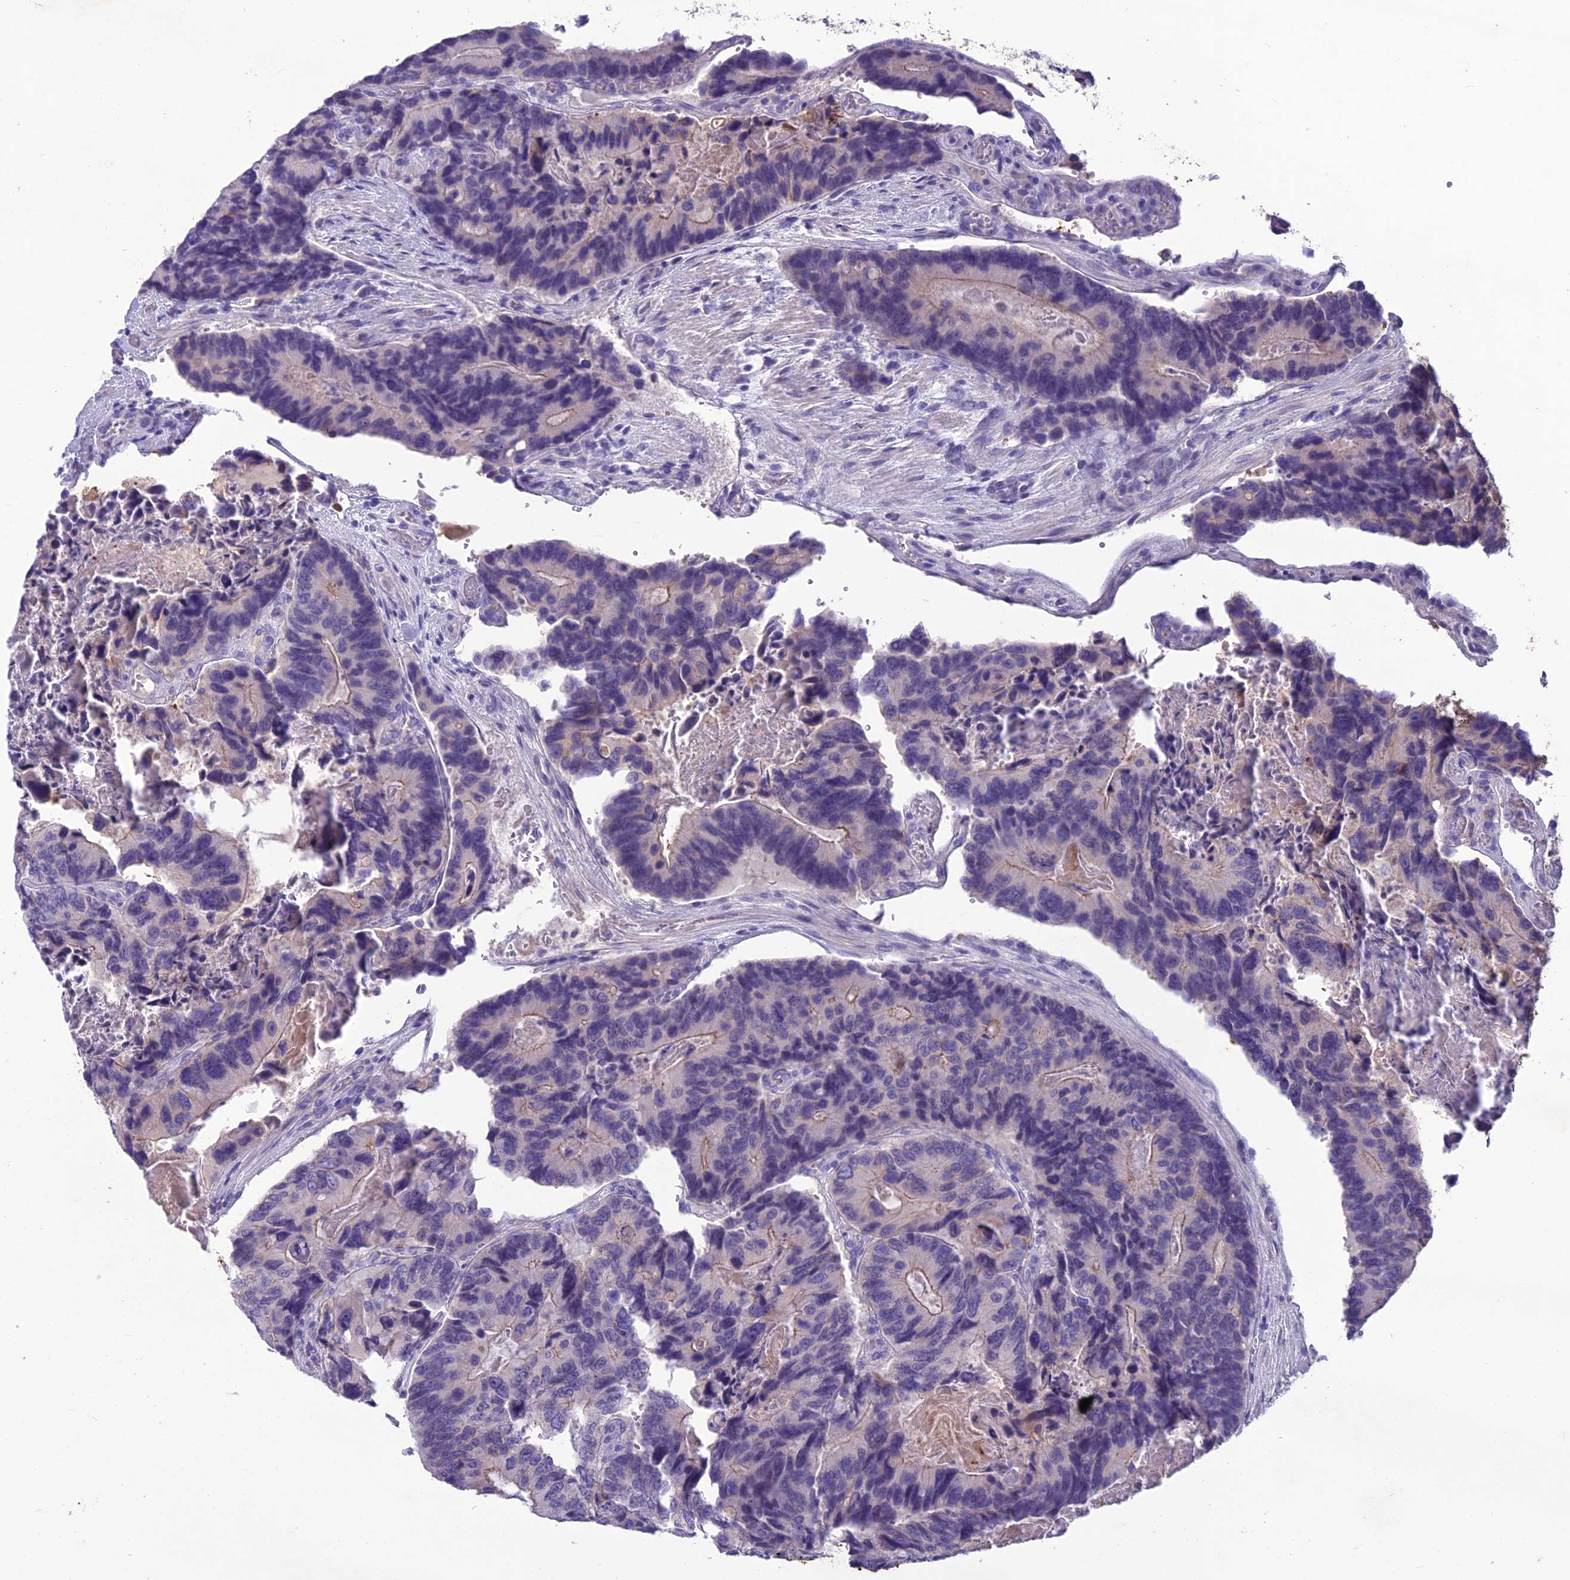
{"staining": {"intensity": "moderate", "quantity": "<25%", "location": "cytoplasmic/membranous"}, "tissue": "colorectal cancer", "cell_type": "Tumor cells", "image_type": "cancer", "snomed": [{"axis": "morphology", "description": "Adenocarcinoma, NOS"}, {"axis": "topography", "description": "Colon"}], "caption": "Immunohistochemistry of colorectal adenocarcinoma displays low levels of moderate cytoplasmic/membranous expression in approximately <25% of tumor cells. (DAB = brown stain, brightfield microscopy at high magnification).", "gene": "IFT172", "patient": {"sex": "male", "age": 84}}